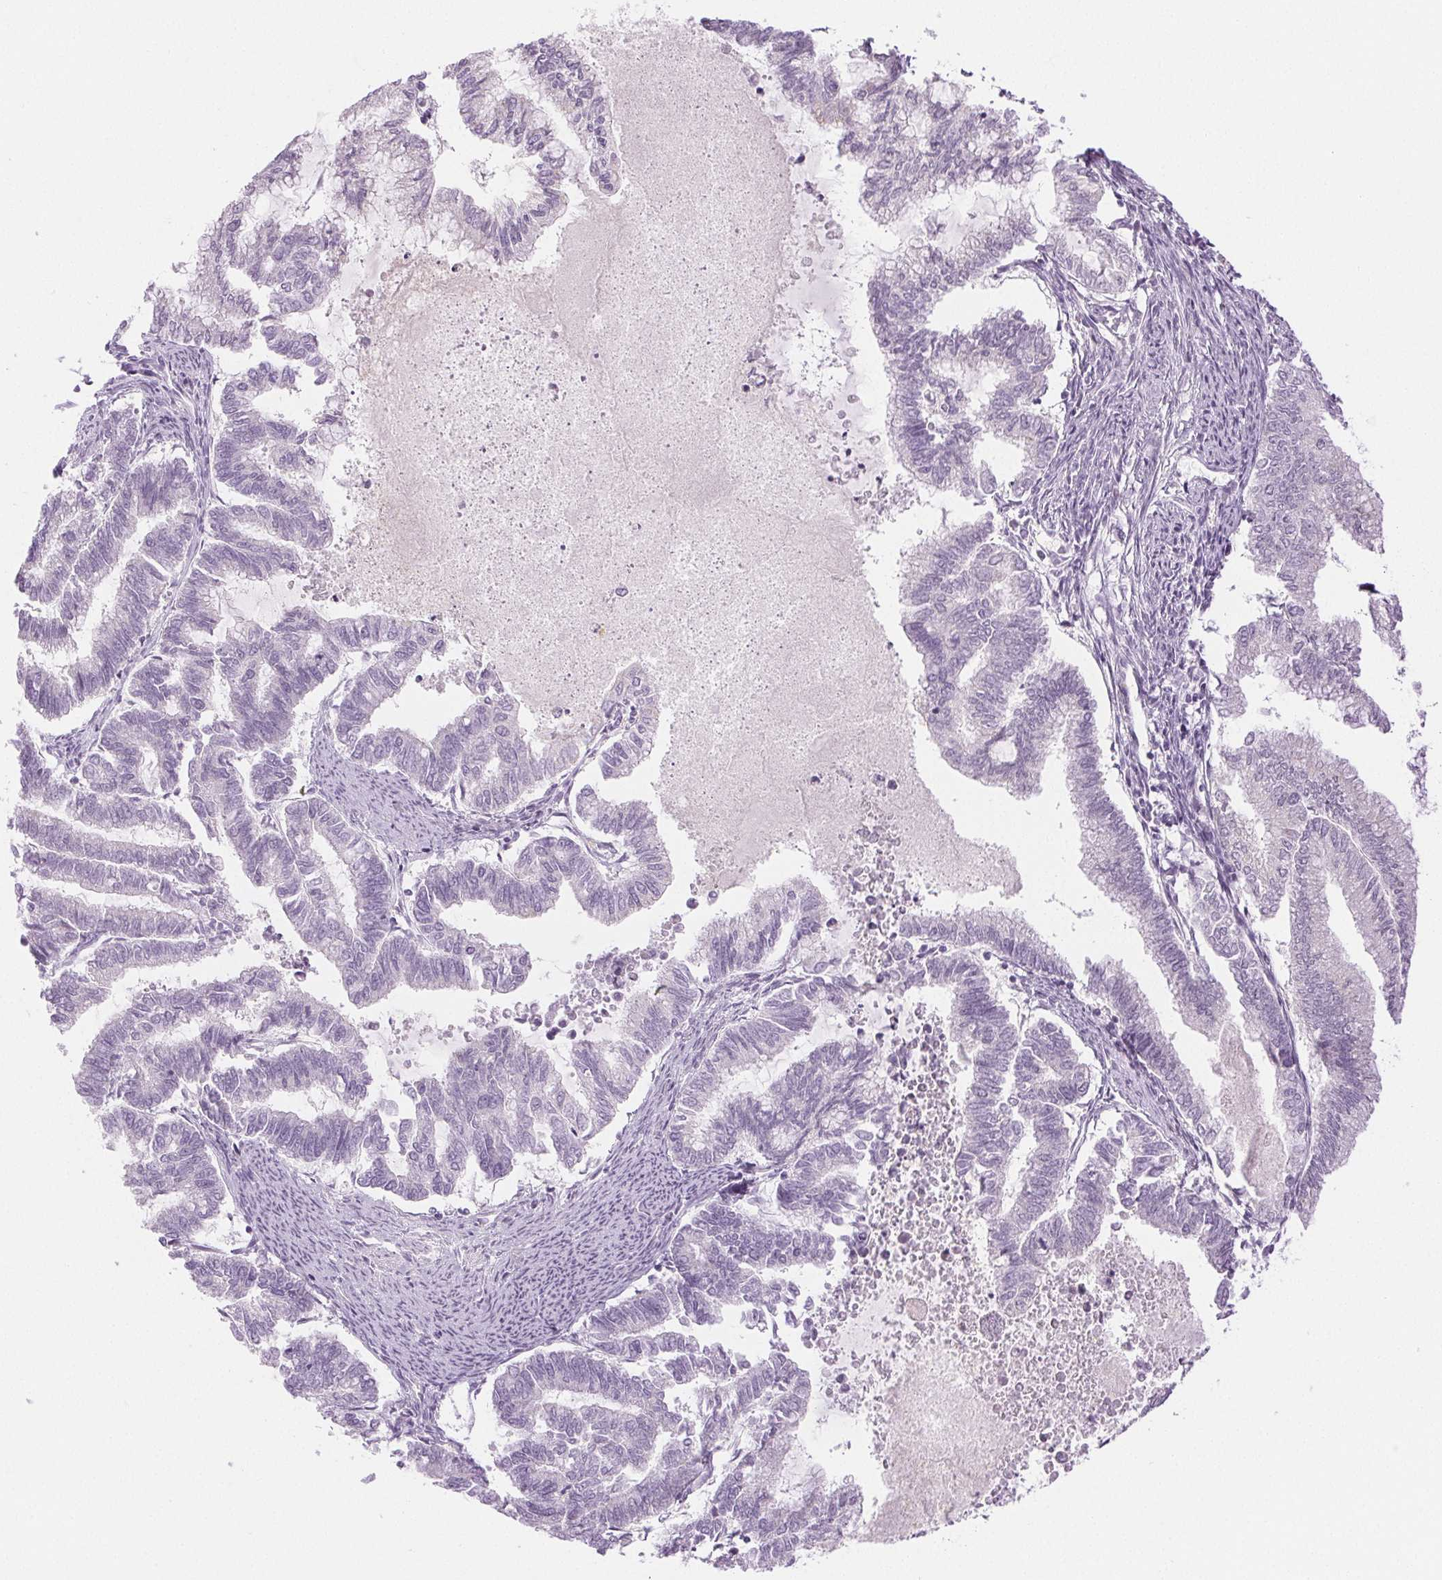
{"staining": {"intensity": "negative", "quantity": "none", "location": "none"}, "tissue": "endometrial cancer", "cell_type": "Tumor cells", "image_type": "cancer", "snomed": [{"axis": "morphology", "description": "Adenocarcinoma, NOS"}, {"axis": "topography", "description": "Endometrium"}], "caption": "DAB immunohistochemical staining of human adenocarcinoma (endometrial) reveals no significant staining in tumor cells.", "gene": "SLC5A2", "patient": {"sex": "female", "age": 79}}